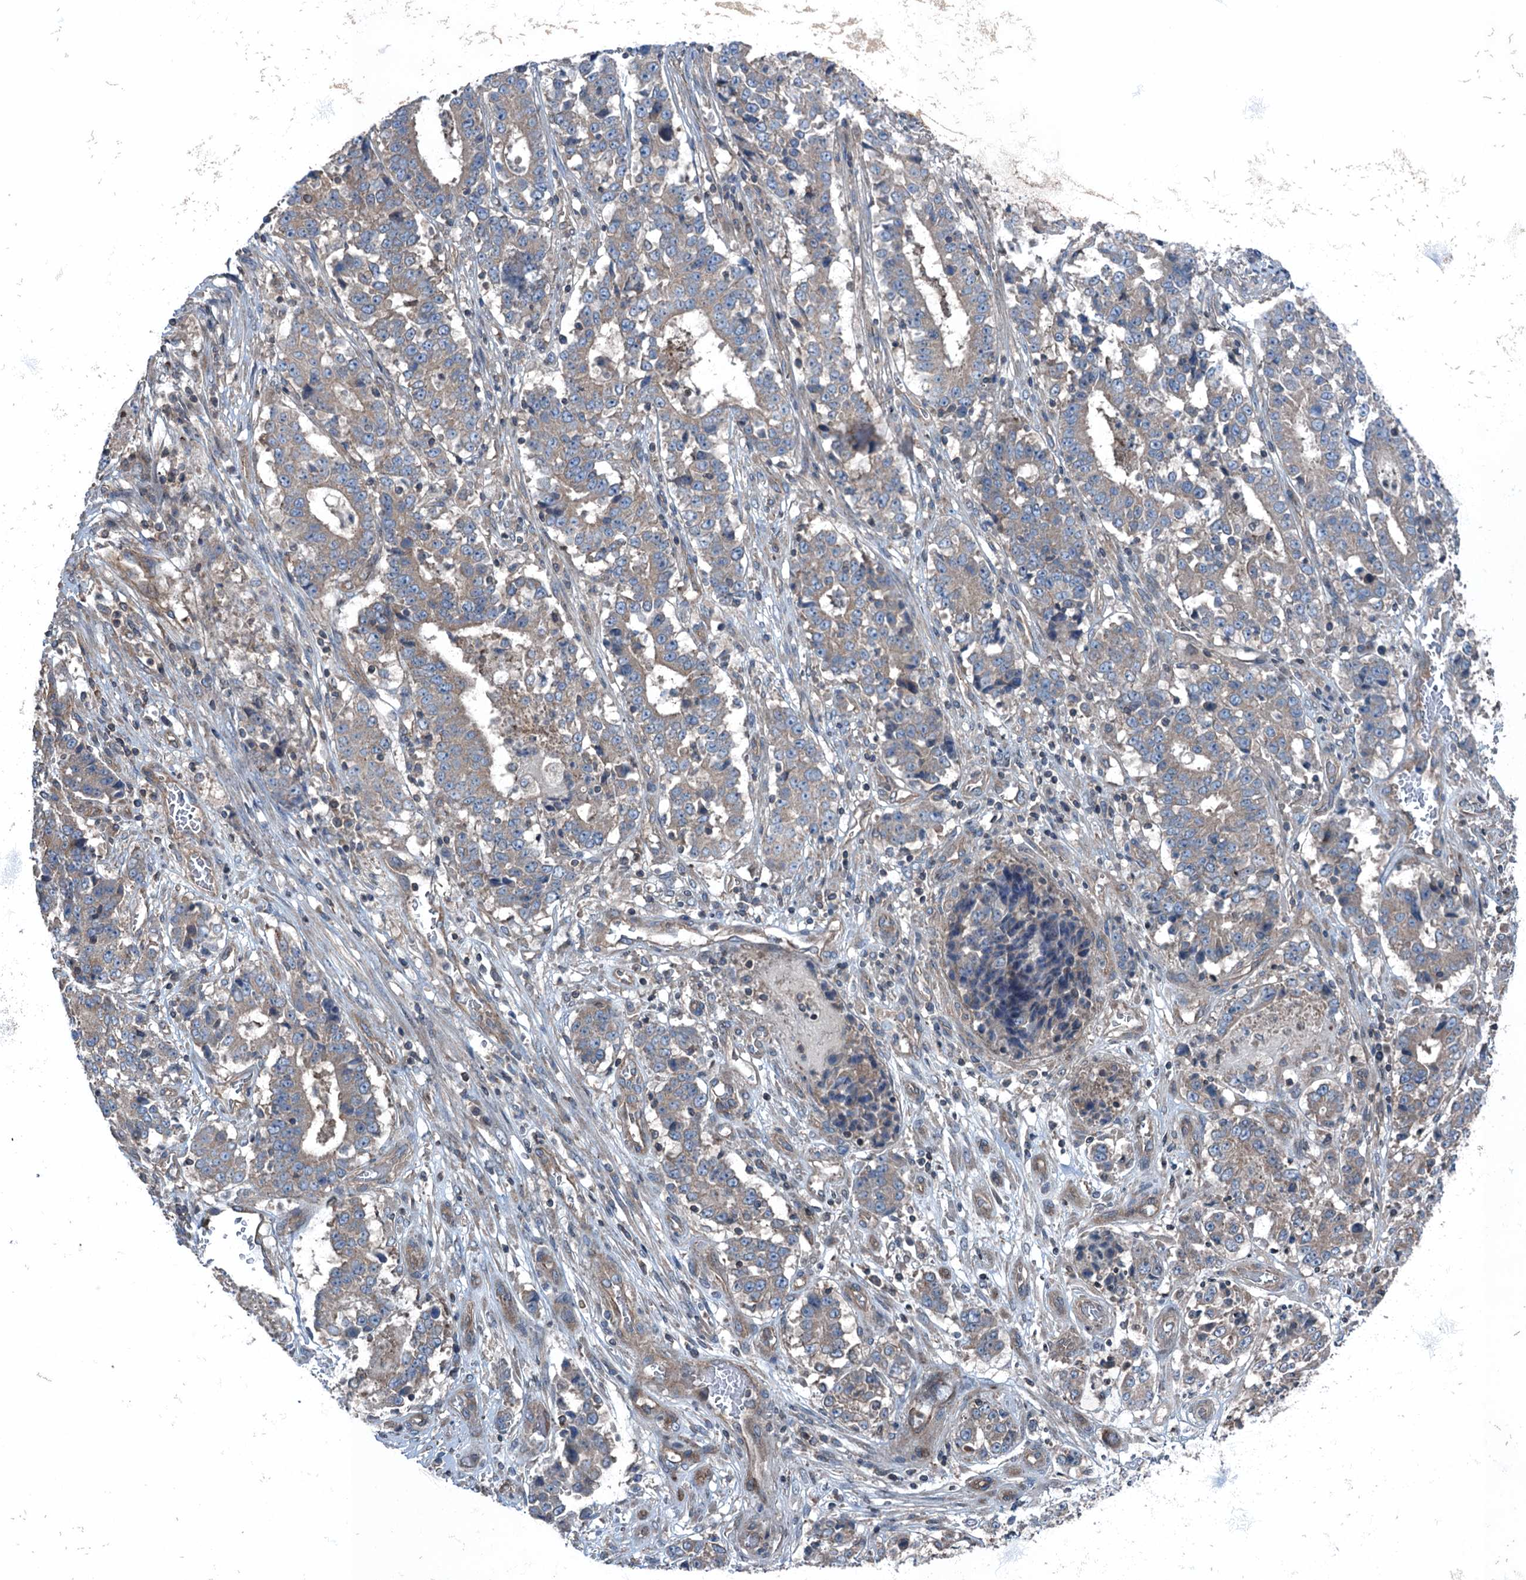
{"staining": {"intensity": "weak", "quantity": ">75%", "location": "cytoplasmic/membranous"}, "tissue": "stomach cancer", "cell_type": "Tumor cells", "image_type": "cancer", "snomed": [{"axis": "morphology", "description": "Adenocarcinoma, NOS"}, {"axis": "topography", "description": "Stomach"}], "caption": "Stomach adenocarcinoma stained with a brown dye demonstrates weak cytoplasmic/membranous positive positivity in approximately >75% of tumor cells.", "gene": "TRAPPC8", "patient": {"sex": "male", "age": 59}}